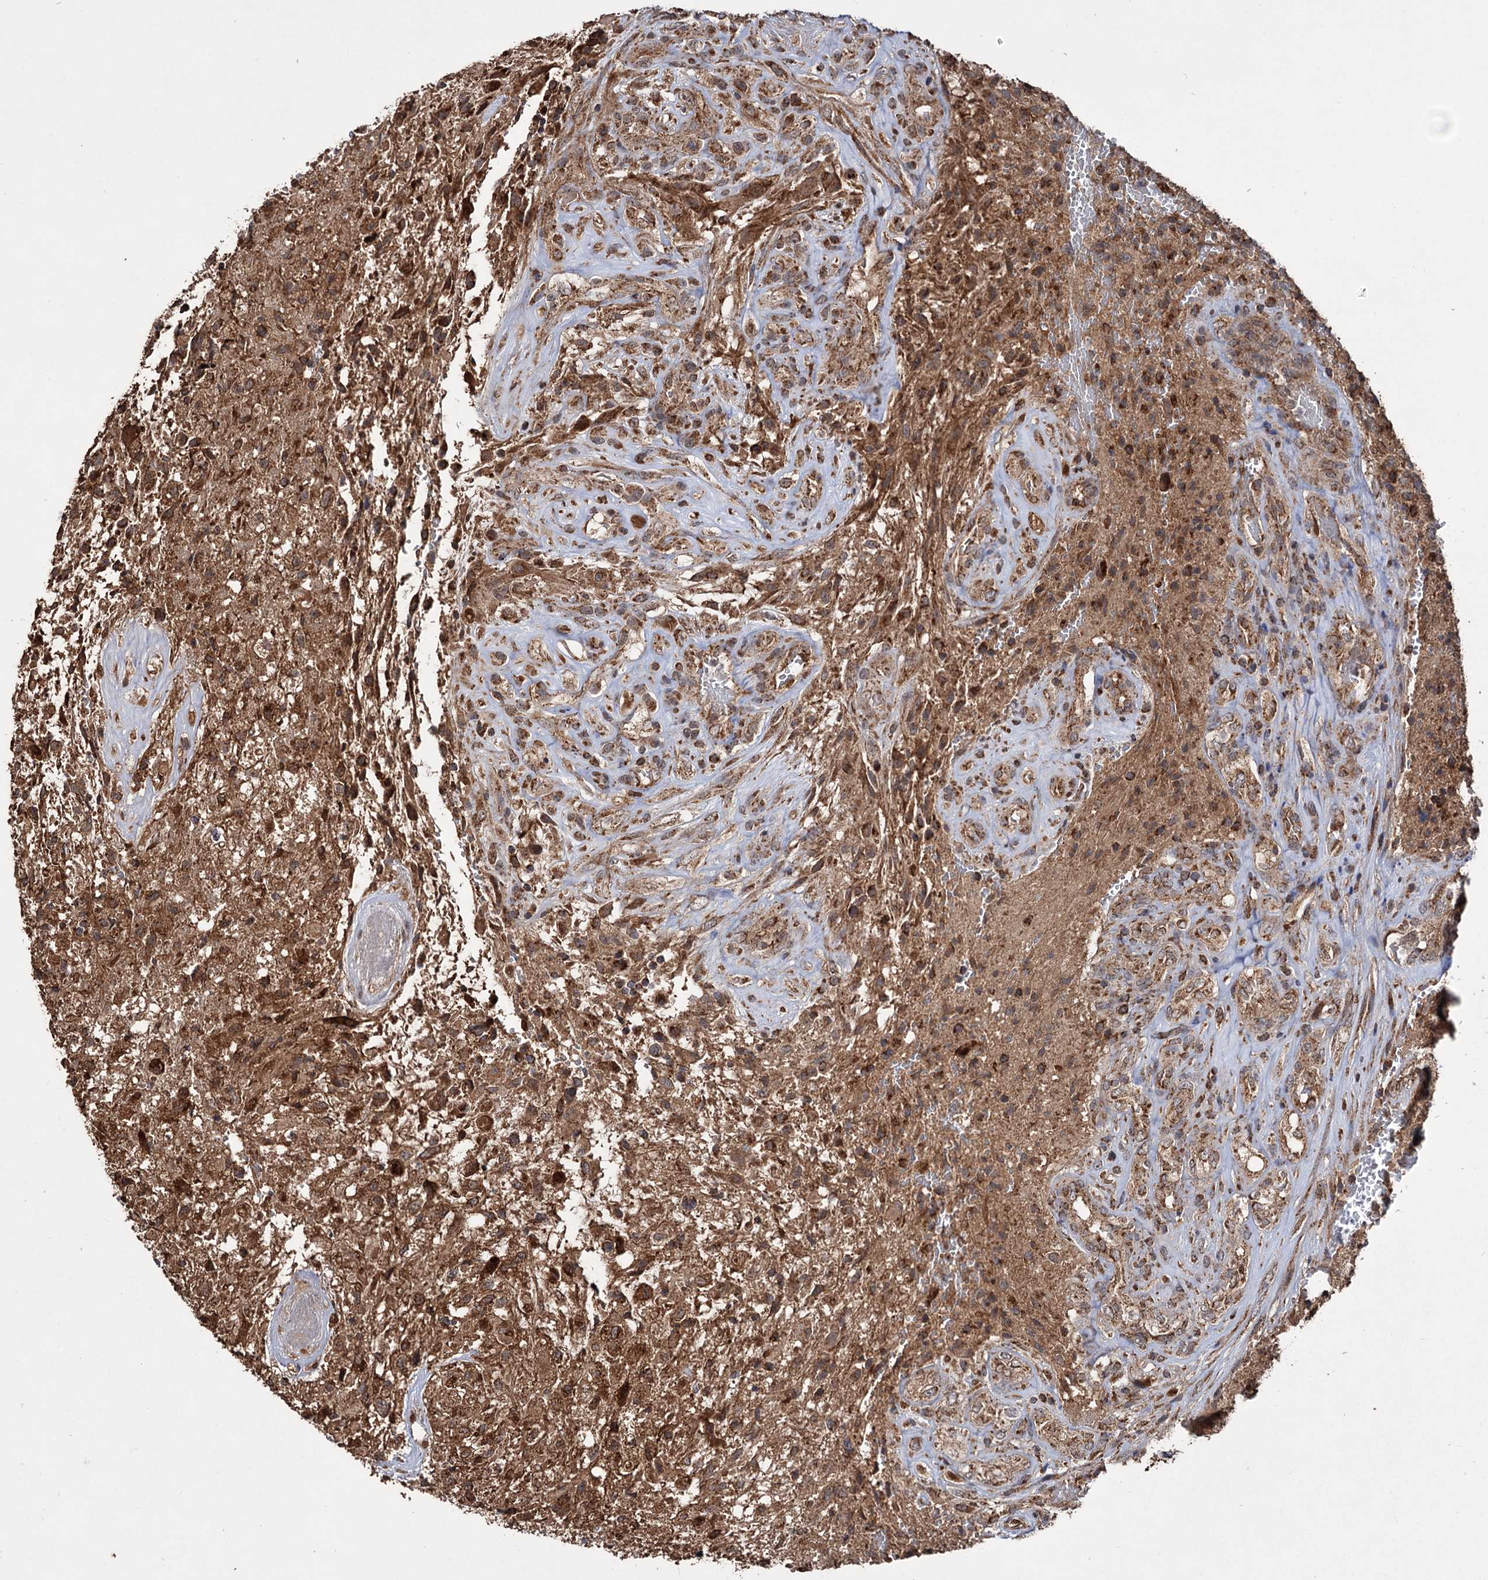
{"staining": {"intensity": "moderate", "quantity": ">75%", "location": "cytoplasmic/membranous"}, "tissue": "glioma", "cell_type": "Tumor cells", "image_type": "cancer", "snomed": [{"axis": "morphology", "description": "Glioma, malignant, High grade"}, {"axis": "topography", "description": "Brain"}], "caption": "Protein analysis of glioma tissue displays moderate cytoplasmic/membranous expression in about >75% of tumor cells.", "gene": "IPO4", "patient": {"sex": "male", "age": 56}}